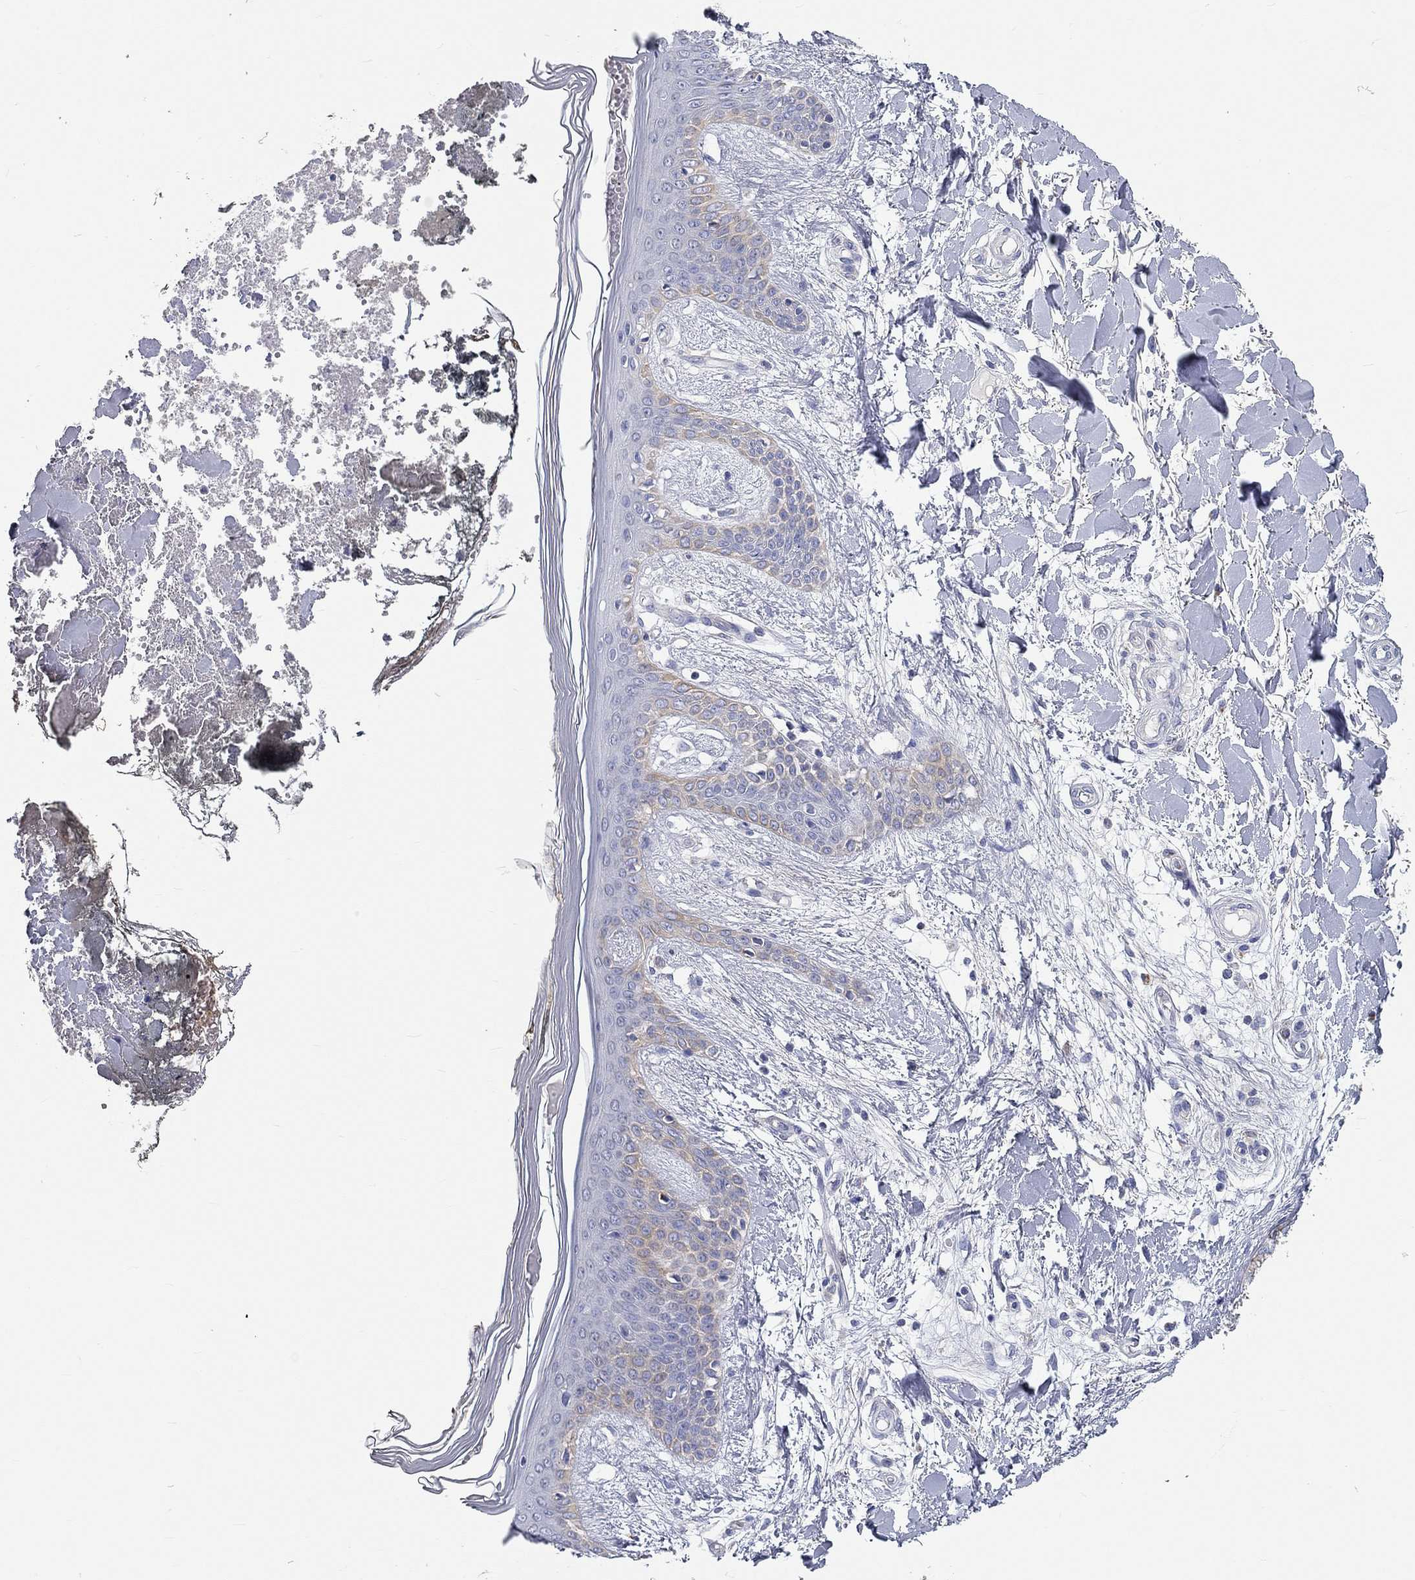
{"staining": {"intensity": "negative", "quantity": "none", "location": "none"}, "tissue": "skin", "cell_type": "Fibroblasts", "image_type": "normal", "snomed": [{"axis": "morphology", "description": "Normal tissue, NOS"}, {"axis": "topography", "description": "Skin"}], "caption": "Protein analysis of unremarkable skin exhibits no significant positivity in fibroblasts.", "gene": "RCAN1", "patient": {"sex": "female", "age": 34}}